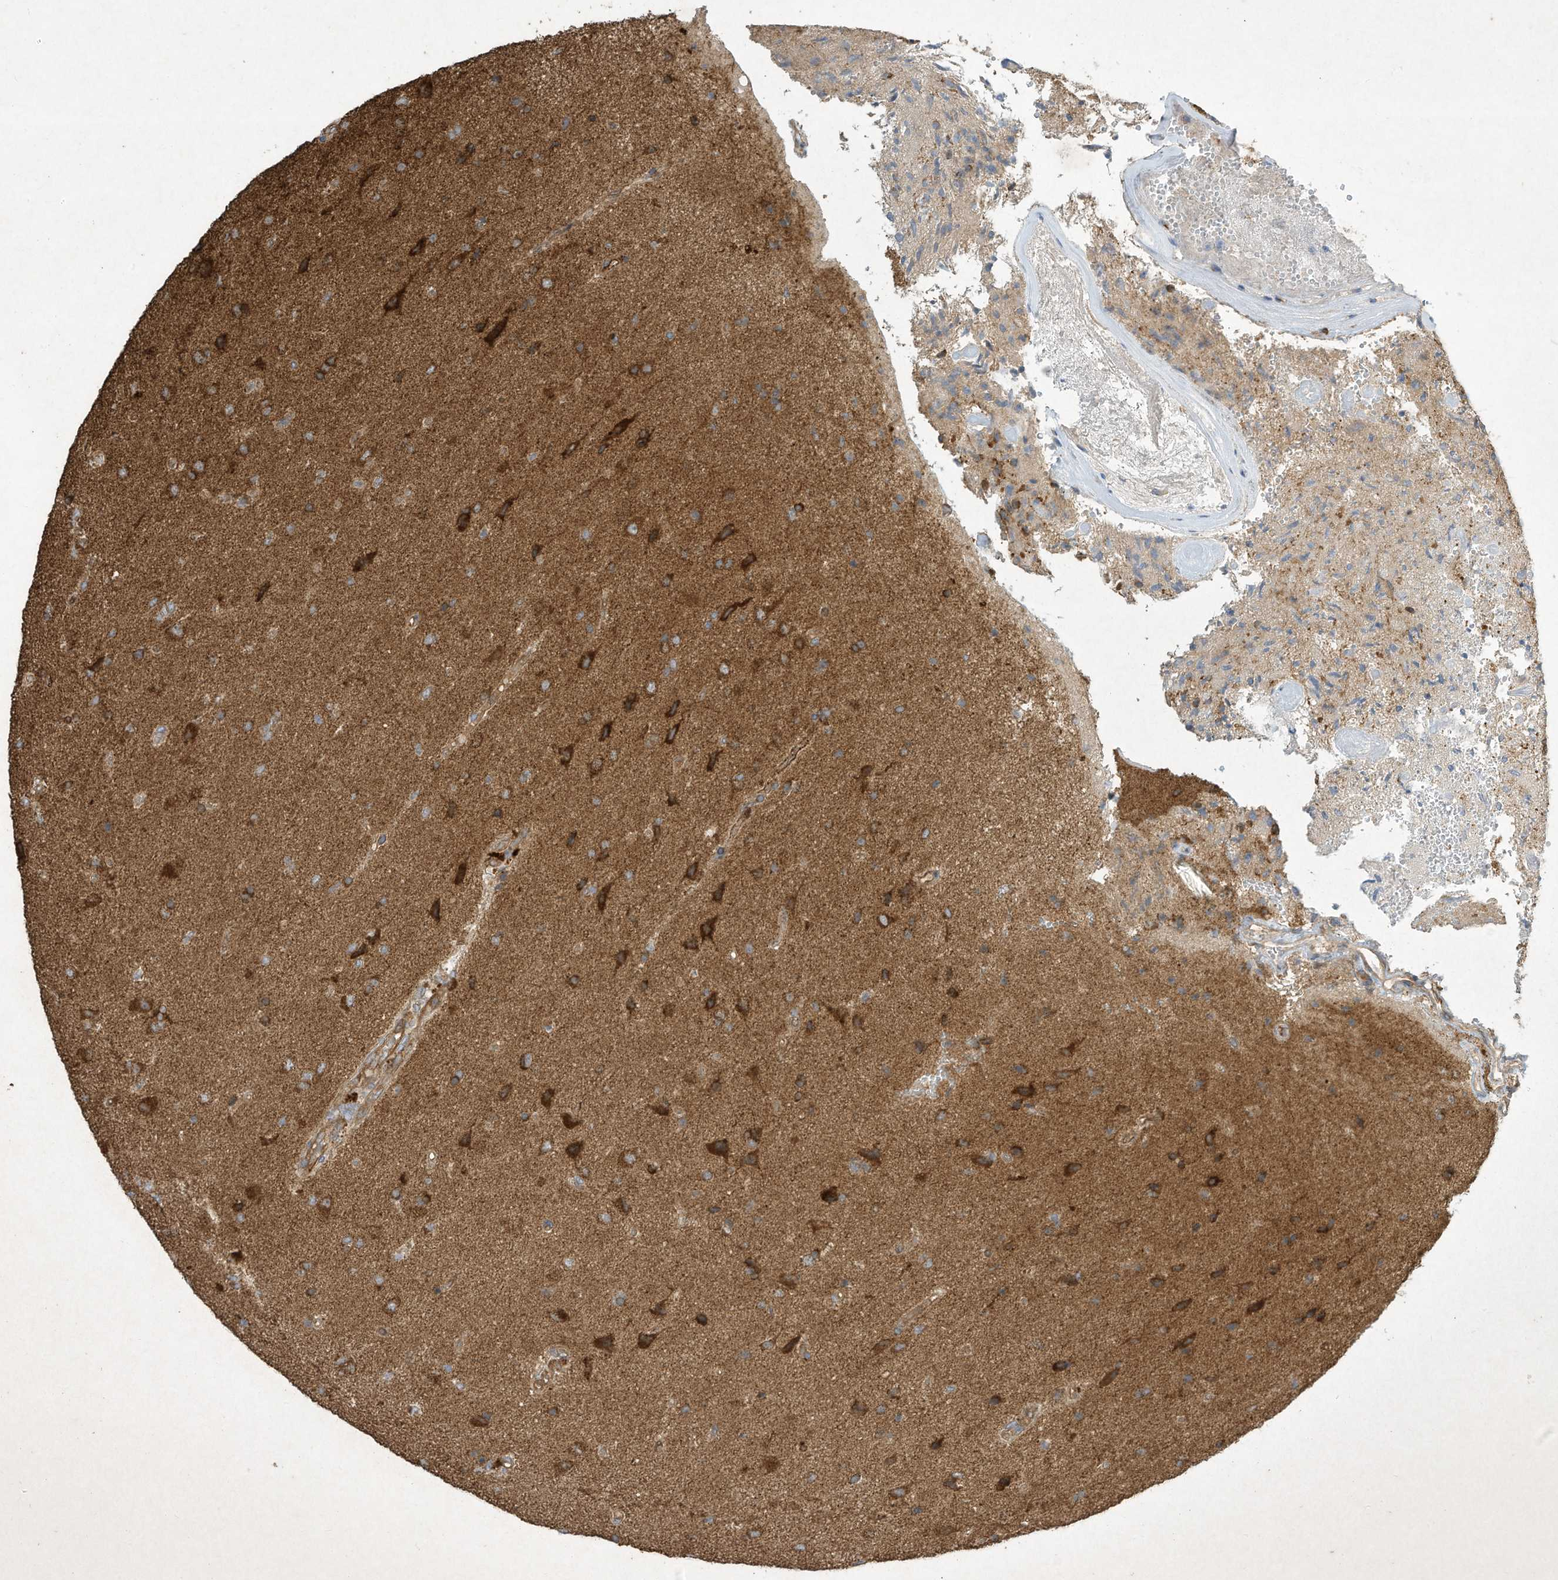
{"staining": {"intensity": "moderate", "quantity": "25%-75%", "location": "cytoplasmic/membranous"}, "tissue": "glioma", "cell_type": "Tumor cells", "image_type": "cancer", "snomed": [{"axis": "morphology", "description": "Glioma, malignant, High grade"}, {"axis": "topography", "description": "Brain"}], "caption": "The image displays a brown stain indicating the presence of a protein in the cytoplasmic/membranous of tumor cells in high-grade glioma (malignant). The protein of interest is stained brown, and the nuclei are stained in blue (DAB IHC with brightfield microscopy, high magnification).", "gene": "SYNJ2", "patient": {"sex": "male", "age": 72}}